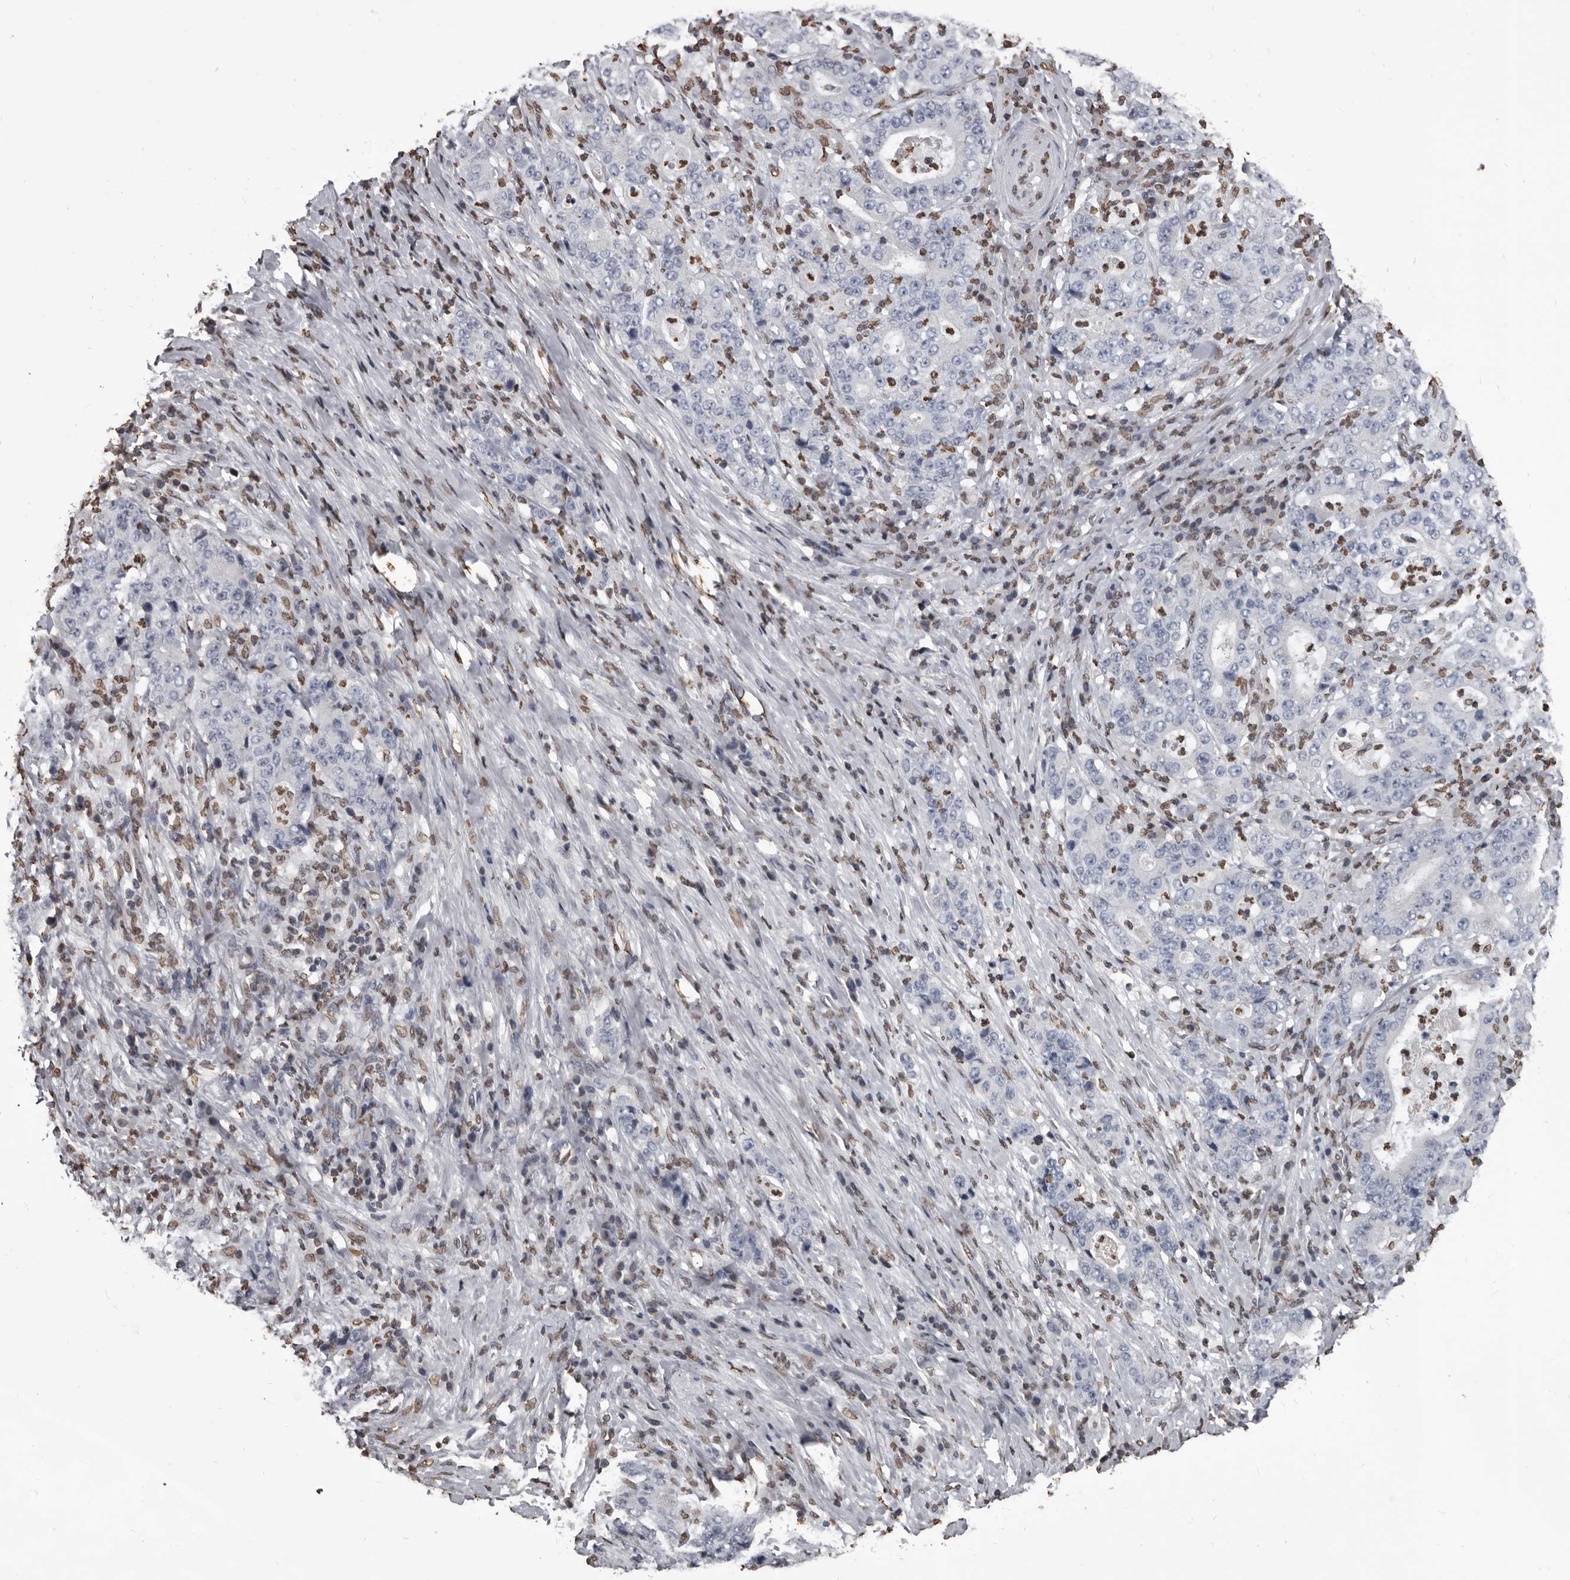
{"staining": {"intensity": "negative", "quantity": "none", "location": "none"}, "tissue": "stomach cancer", "cell_type": "Tumor cells", "image_type": "cancer", "snomed": [{"axis": "morphology", "description": "Normal tissue, NOS"}, {"axis": "morphology", "description": "Adenocarcinoma, NOS"}, {"axis": "topography", "description": "Stomach, upper"}, {"axis": "topography", "description": "Stomach"}], "caption": "IHC of human adenocarcinoma (stomach) demonstrates no expression in tumor cells.", "gene": "AHR", "patient": {"sex": "male", "age": 59}}